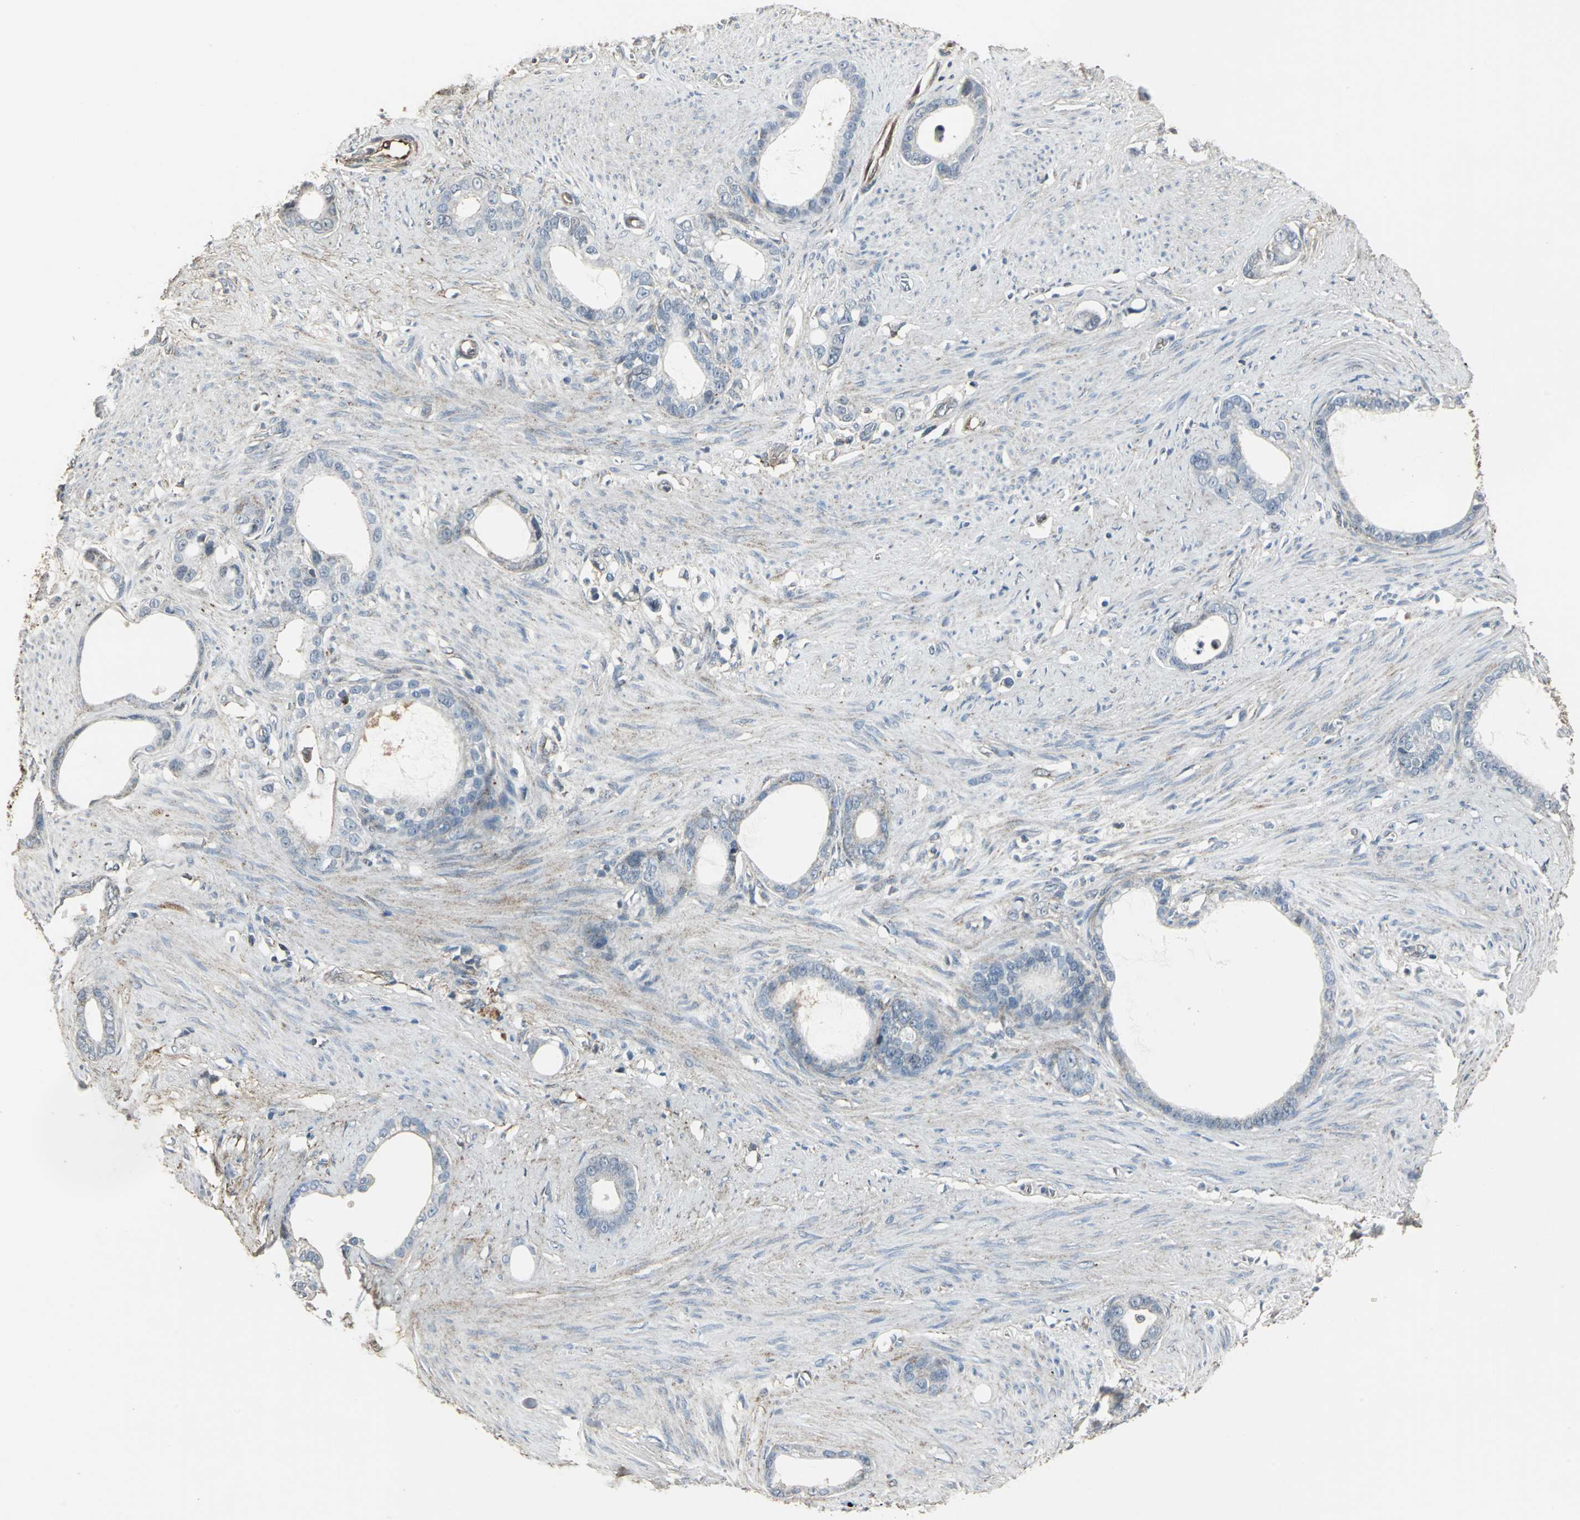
{"staining": {"intensity": "negative", "quantity": "none", "location": "none"}, "tissue": "stomach cancer", "cell_type": "Tumor cells", "image_type": "cancer", "snomed": [{"axis": "morphology", "description": "Adenocarcinoma, NOS"}, {"axis": "topography", "description": "Stomach"}], "caption": "Immunohistochemistry of human stomach adenocarcinoma reveals no expression in tumor cells.", "gene": "DNAJB4", "patient": {"sex": "female", "age": 75}}